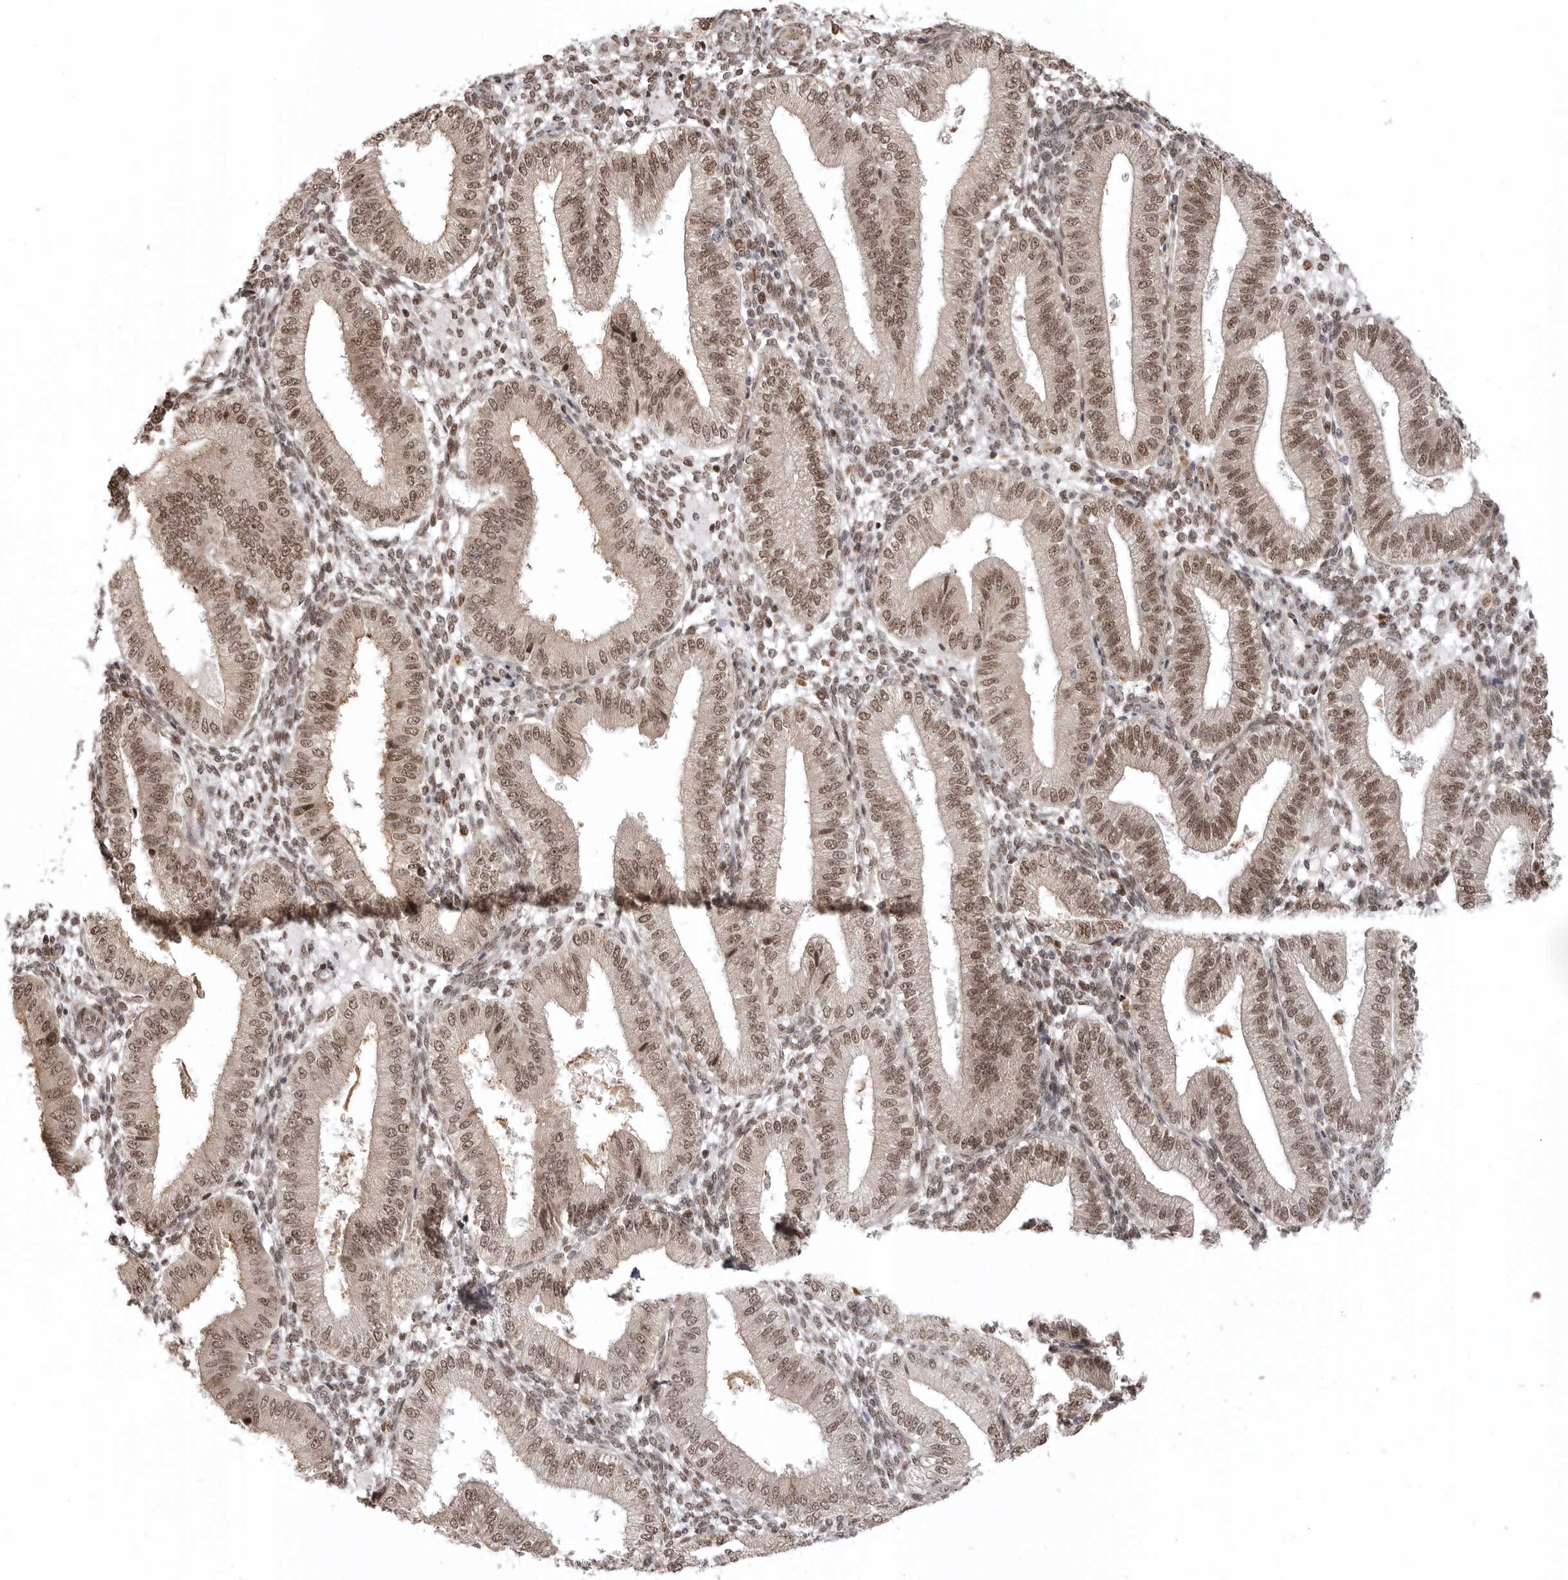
{"staining": {"intensity": "moderate", "quantity": ">75%", "location": "nuclear"}, "tissue": "endometrium", "cell_type": "Cells in endometrial stroma", "image_type": "normal", "snomed": [{"axis": "morphology", "description": "Normal tissue, NOS"}, {"axis": "topography", "description": "Endometrium"}], "caption": "A brown stain shows moderate nuclear positivity of a protein in cells in endometrial stroma of unremarkable human endometrium. The staining was performed using DAB (3,3'-diaminobenzidine), with brown indicating positive protein expression. Nuclei are stained blue with hematoxylin.", "gene": "ISG20L2", "patient": {"sex": "female", "age": 39}}